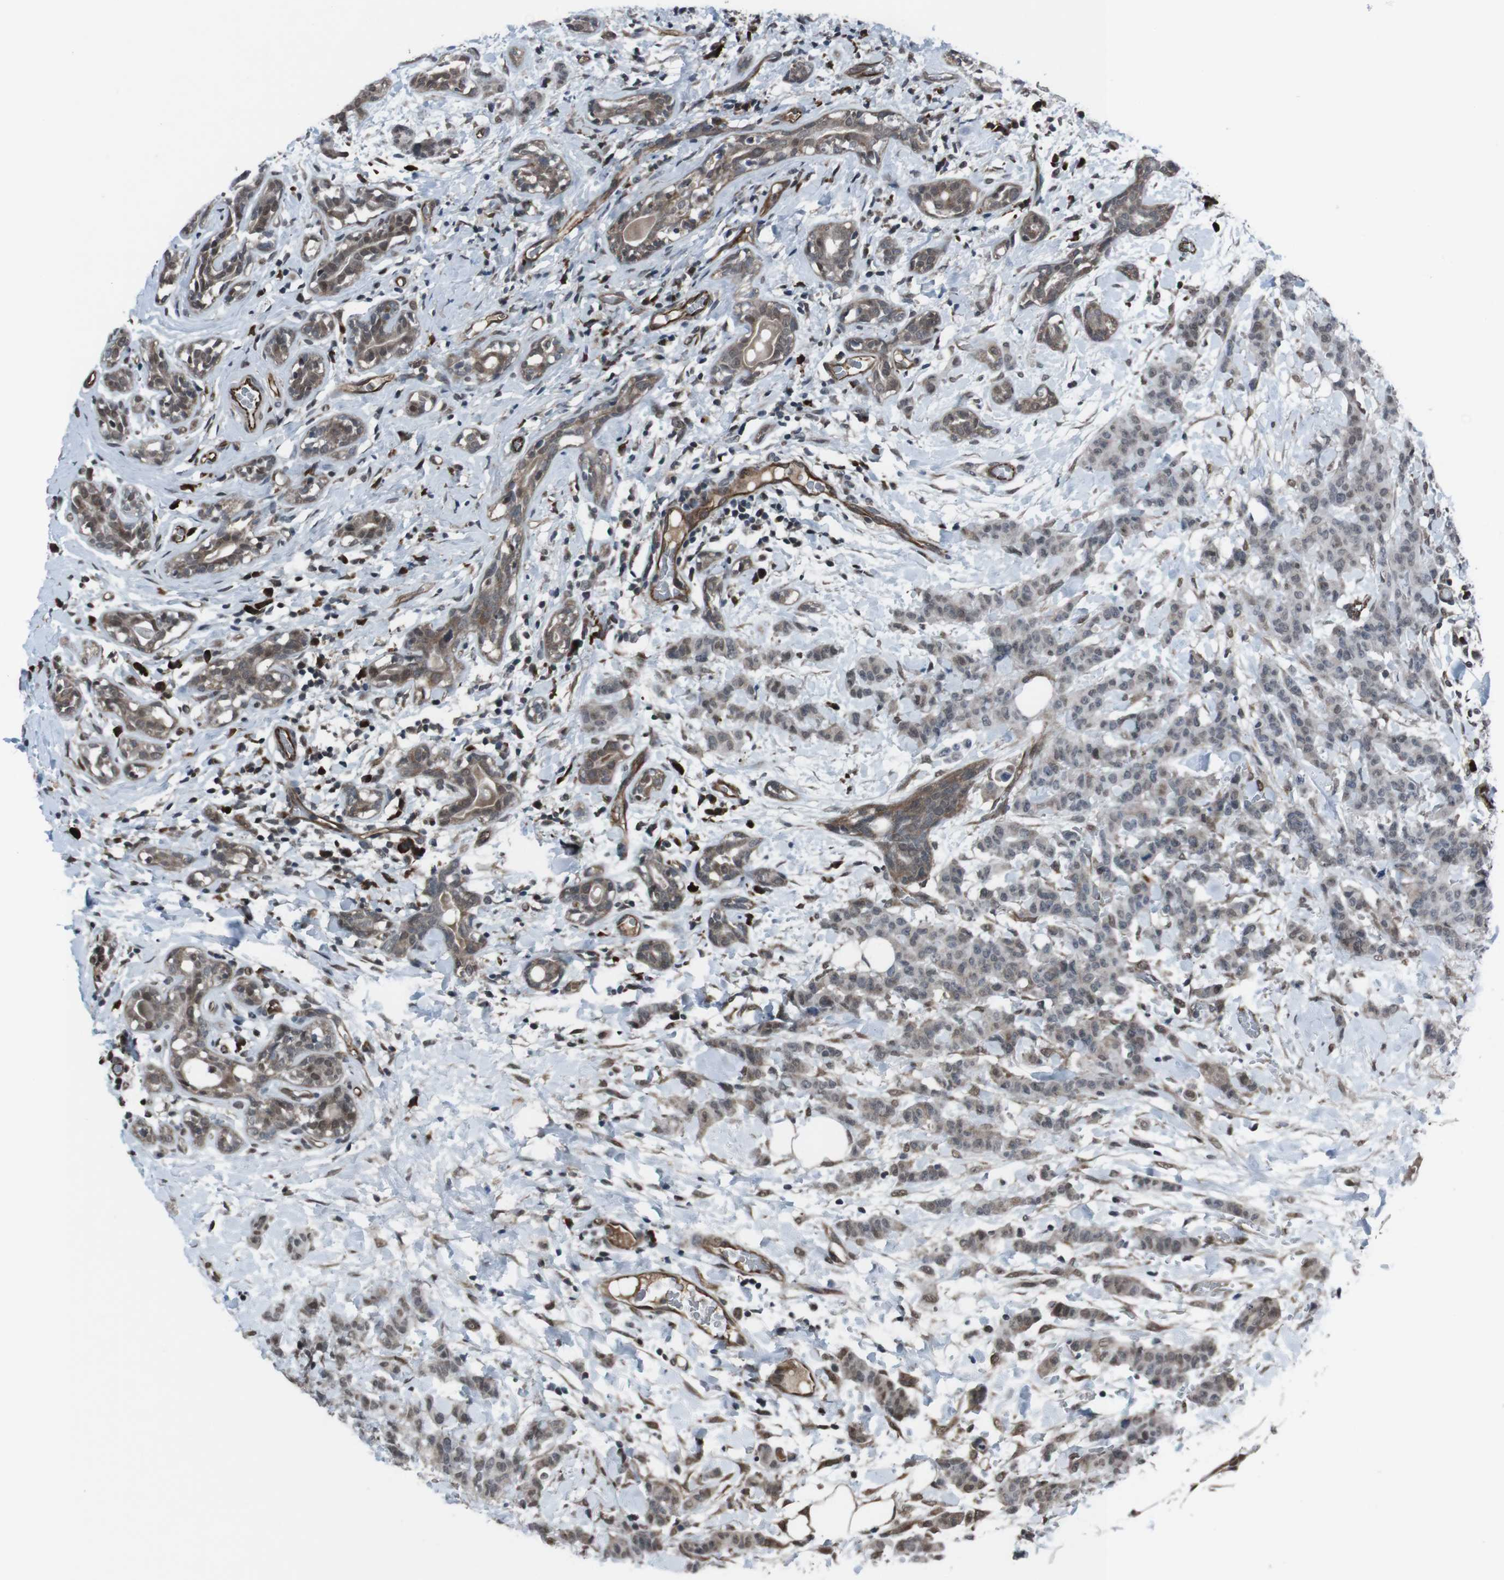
{"staining": {"intensity": "moderate", "quantity": "25%-75%", "location": "cytoplasmic/membranous,nuclear"}, "tissue": "breast cancer", "cell_type": "Tumor cells", "image_type": "cancer", "snomed": [{"axis": "morphology", "description": "Normal tissue, NOS"}, {"axis": "morphology", "description": "Duct carcinoma"}, {"axis": "topography", "description": "Breast"}], "caption": "A high-resolution histopathology image shows immunohistochemistry (IHC) staining of breast infiltrating ductal carcinoma, which shows moderate cytoplasmic/membranous and nuclear expression in approximately 25%-75% of tumor cells. (Brightfield microscopy of DAB IHC at high magnification).", "gene": "SS18L1", "patient": {"sex": "female", "age": 40}}